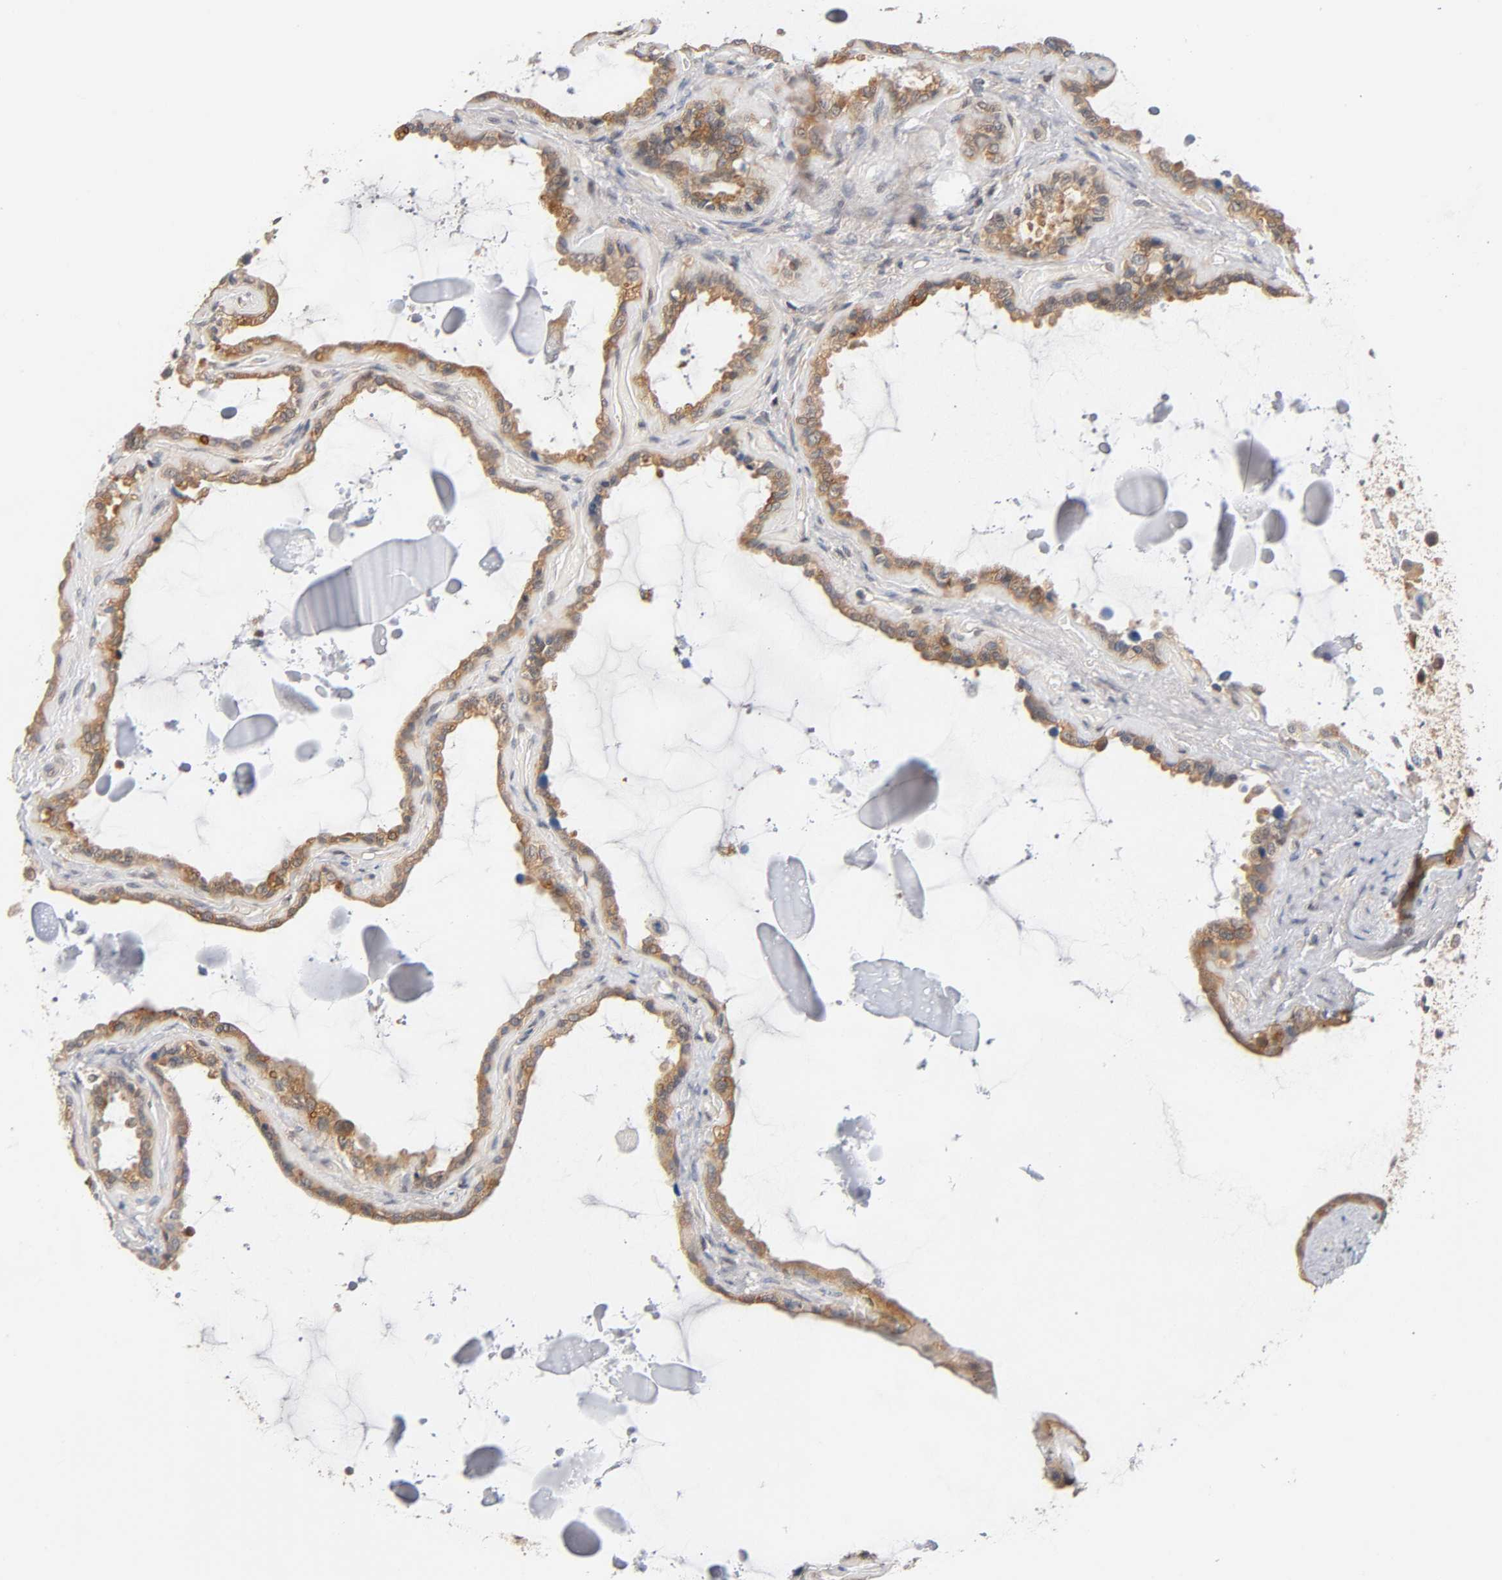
{"staining": {"intensity": "moderate", "quantity": ">75%", "location": "cytoplasmic/membranous"}, "tissue": "seminal vesicle", "cell_type": "Glandular cells", "image_type": "normal", "snomed": [{"axis": "morphology", "description": "Normal tissue, NOS"}, {"axis": "morphology", "description": "Inflammation, NOS"}, {"axis": "topography", "description": "Urinary bladder"}, {"axis": "topography", "description": "Prostate"}, {"axis": "topography", "description": "Seminal veicle"}], "caption": "Moderate cytoplasmic/membranous staining for a protein is present in about >75% of glandular cells of normal seminal vesicle using immunohistochemistry.", "gene": "PRKAB1", "patient": {"sex": "male", "age": 82}}